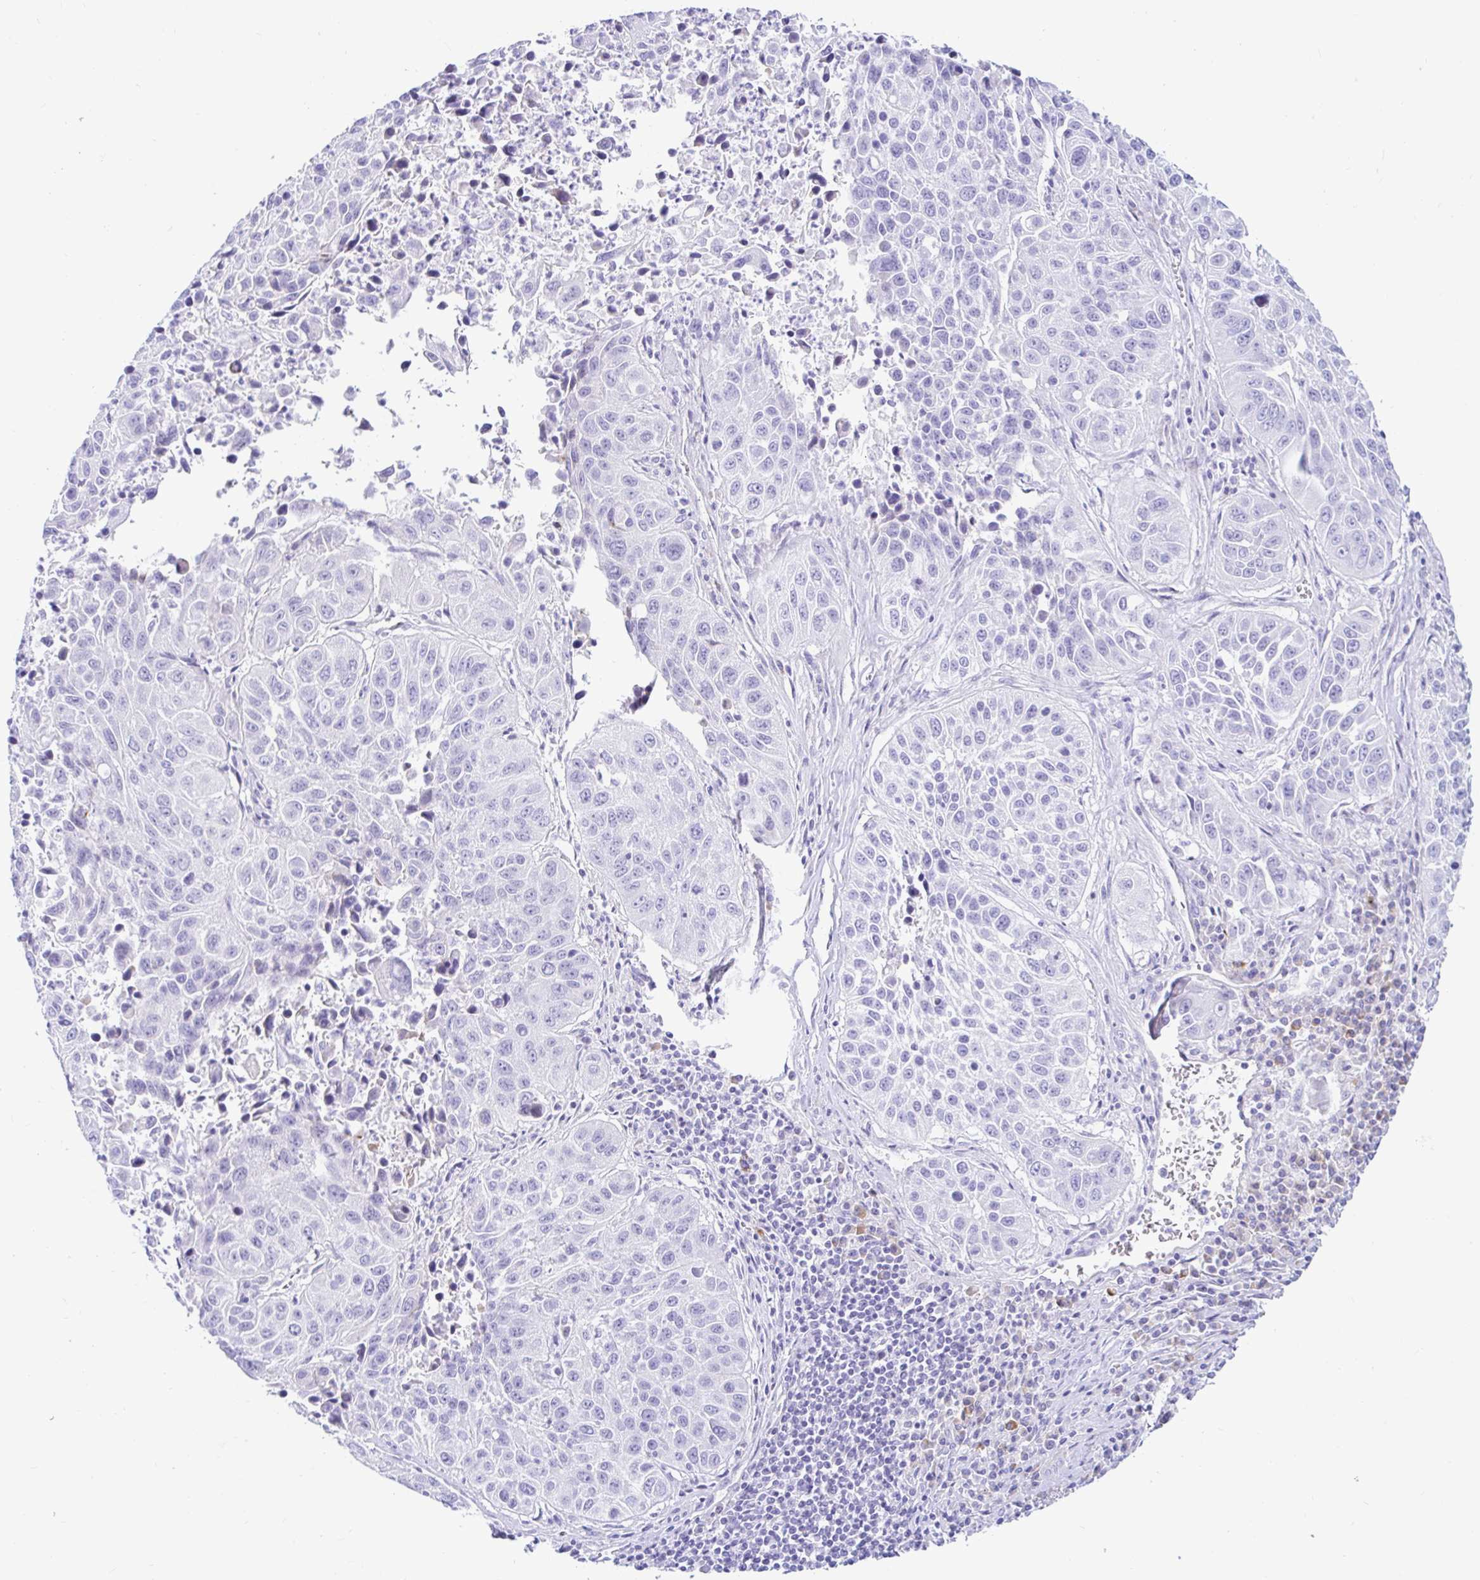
{"staining": {"intensity": "negative", "quantity": "none", "location": "none"}, "tissue": "lung cancer", "cell_type": "Tumor cells", "image_type": "cancer", "snomed": [{"axis": "morphology", "description": "Squamous cell carcinoma, NOS"}, {"axis": "topography", "description": "Lung"}], "caption": "This is an immunohistochemistry (IHC) micrograph of human squamous cell carcinoma (lung). There is no staining in tumor cells.", "gene": "BEST1", "patient": {"sex": "female", "age": 61}}